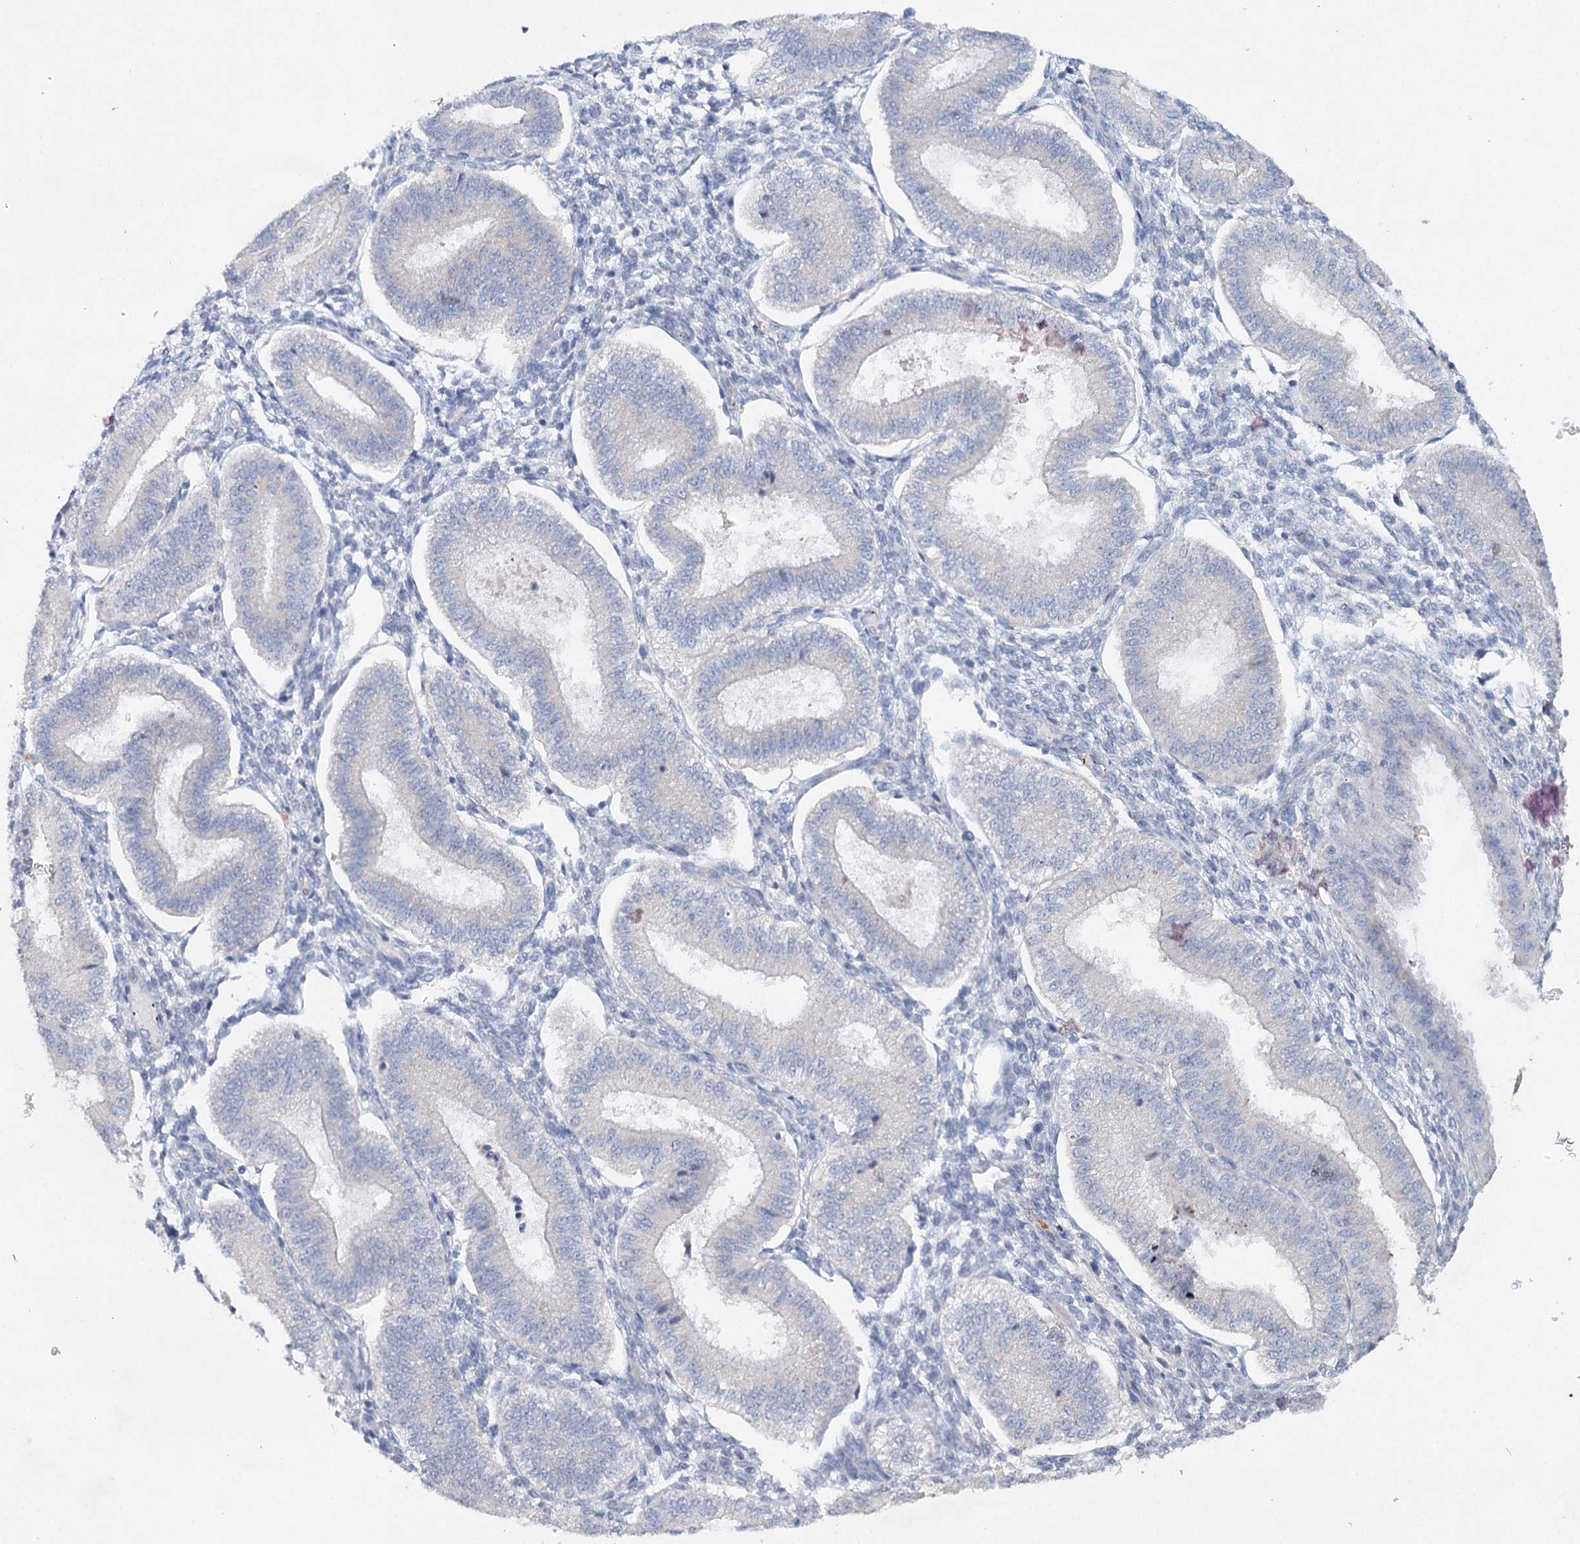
{"staining": {"intensity": "negative", "quantity": "none", "location": "none"}, "tissue": "endometrium", "cell_type": "Cells in endometrial stroma", "image_type": "normal", "snomed": [{"axis": "morphology", "description": "Normal tissue, NOS"}, {"axis": "topography", "description": "Endometrium"}], "caption": "An IHC histopathology image of unremarkable endometrium is shown. There is no staining in cells in endometrial stroma of endometrium.", "gene": "RFX6", "patient": {"sex": "female", "age": 39}}